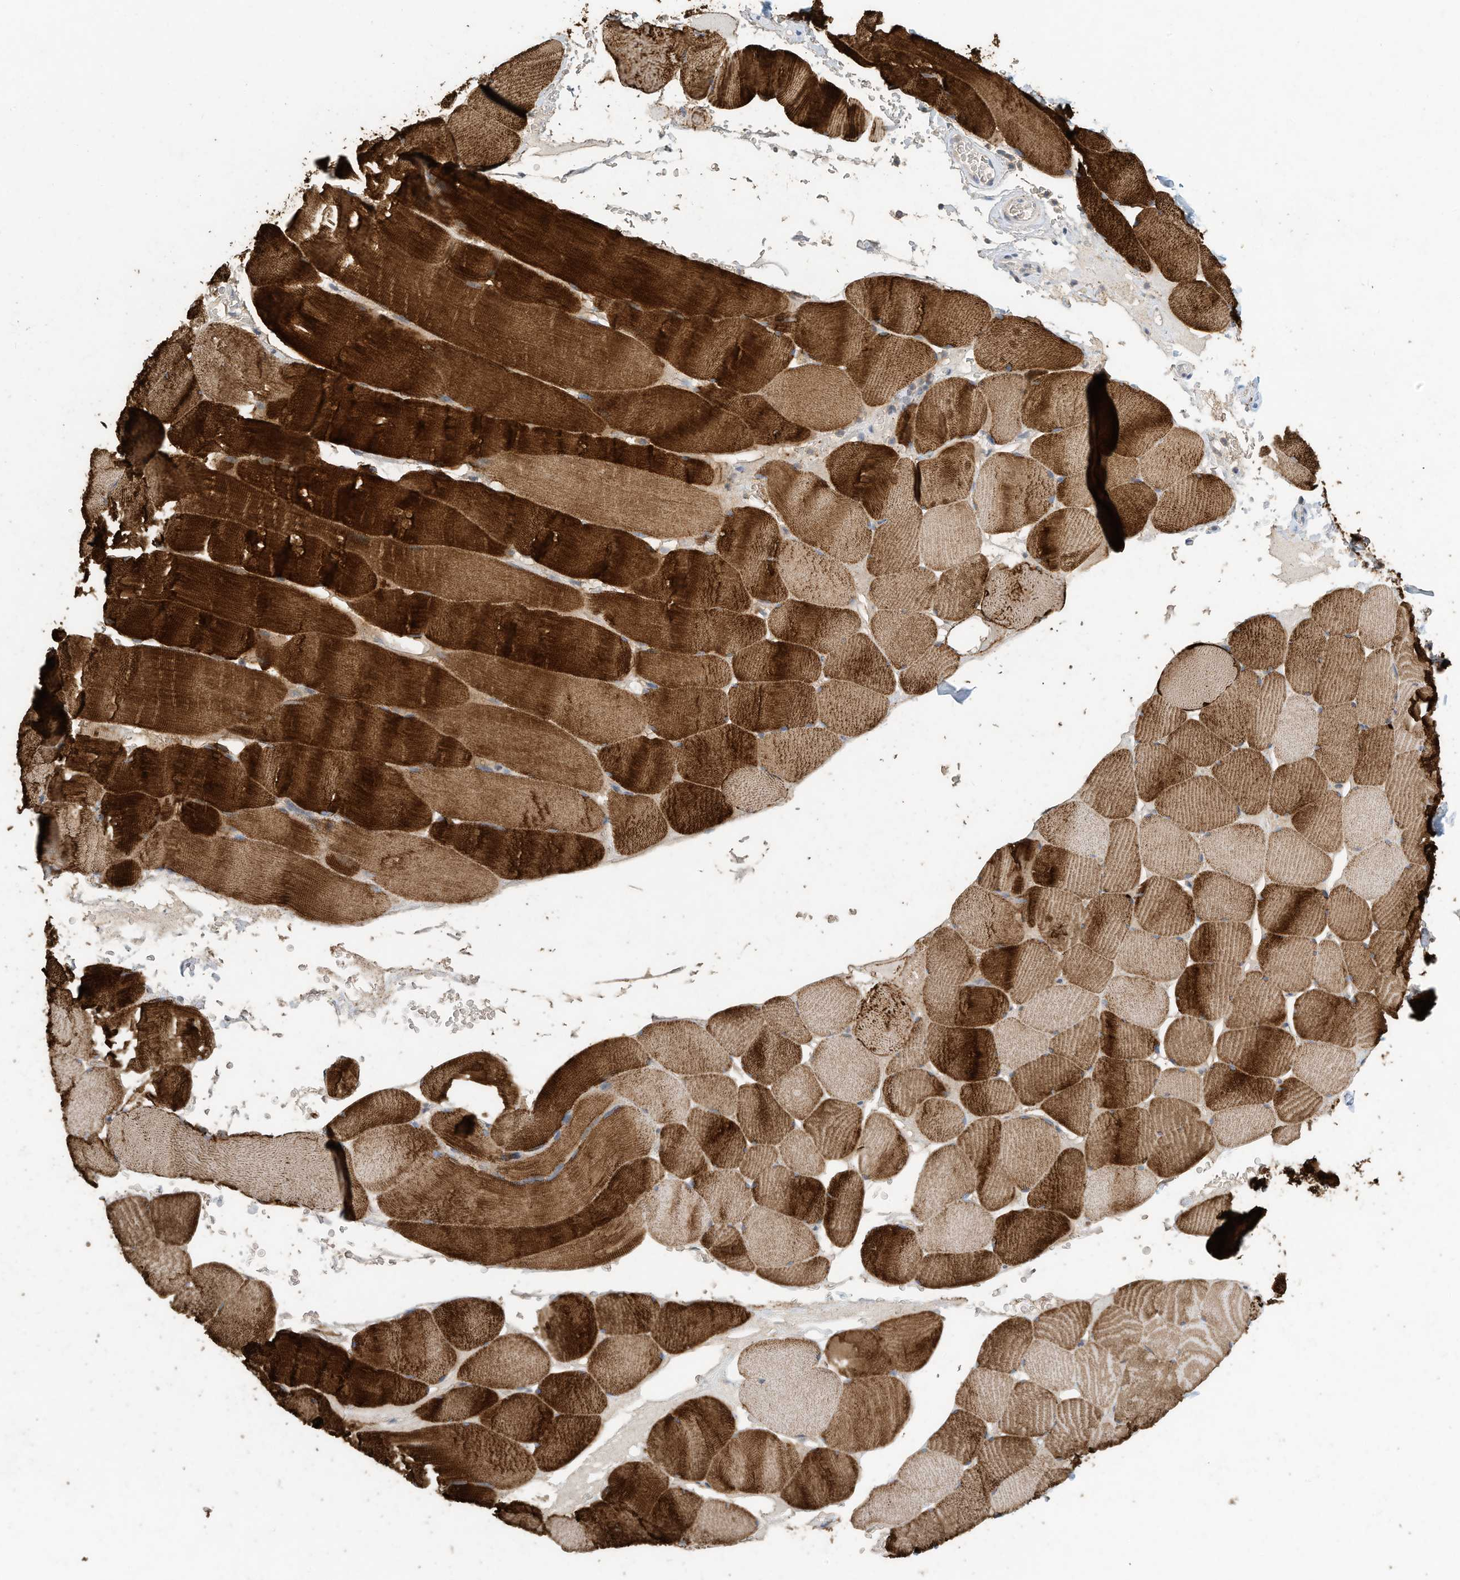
{"staining": {"intensity": "strong", "quantity": ">75%", "location": "cytoplasmic/membranous"}, "tissue": "skeletal muscle", "cell_type": "Myocytes", "image_type": "normal", "snomed": [{"axis": "morphology", "description": "Normal tissue, NOS"}, {"axis": "topography", "description": "Skeletal muscle"}], "caption": "The immunohistochemical stain labels strong cytoplasmic/membranous positivity in myocytes of normal skeletal muscle. The staining was performed using DAB (3,3'-diaminobenzidine) to visualize the protein expression in brown, while the nuclei were stained in blue with hematoxylin (Magnification: 20x).", "gene": "MICAL1", "patient": {"sex": "male", "age": 62}}